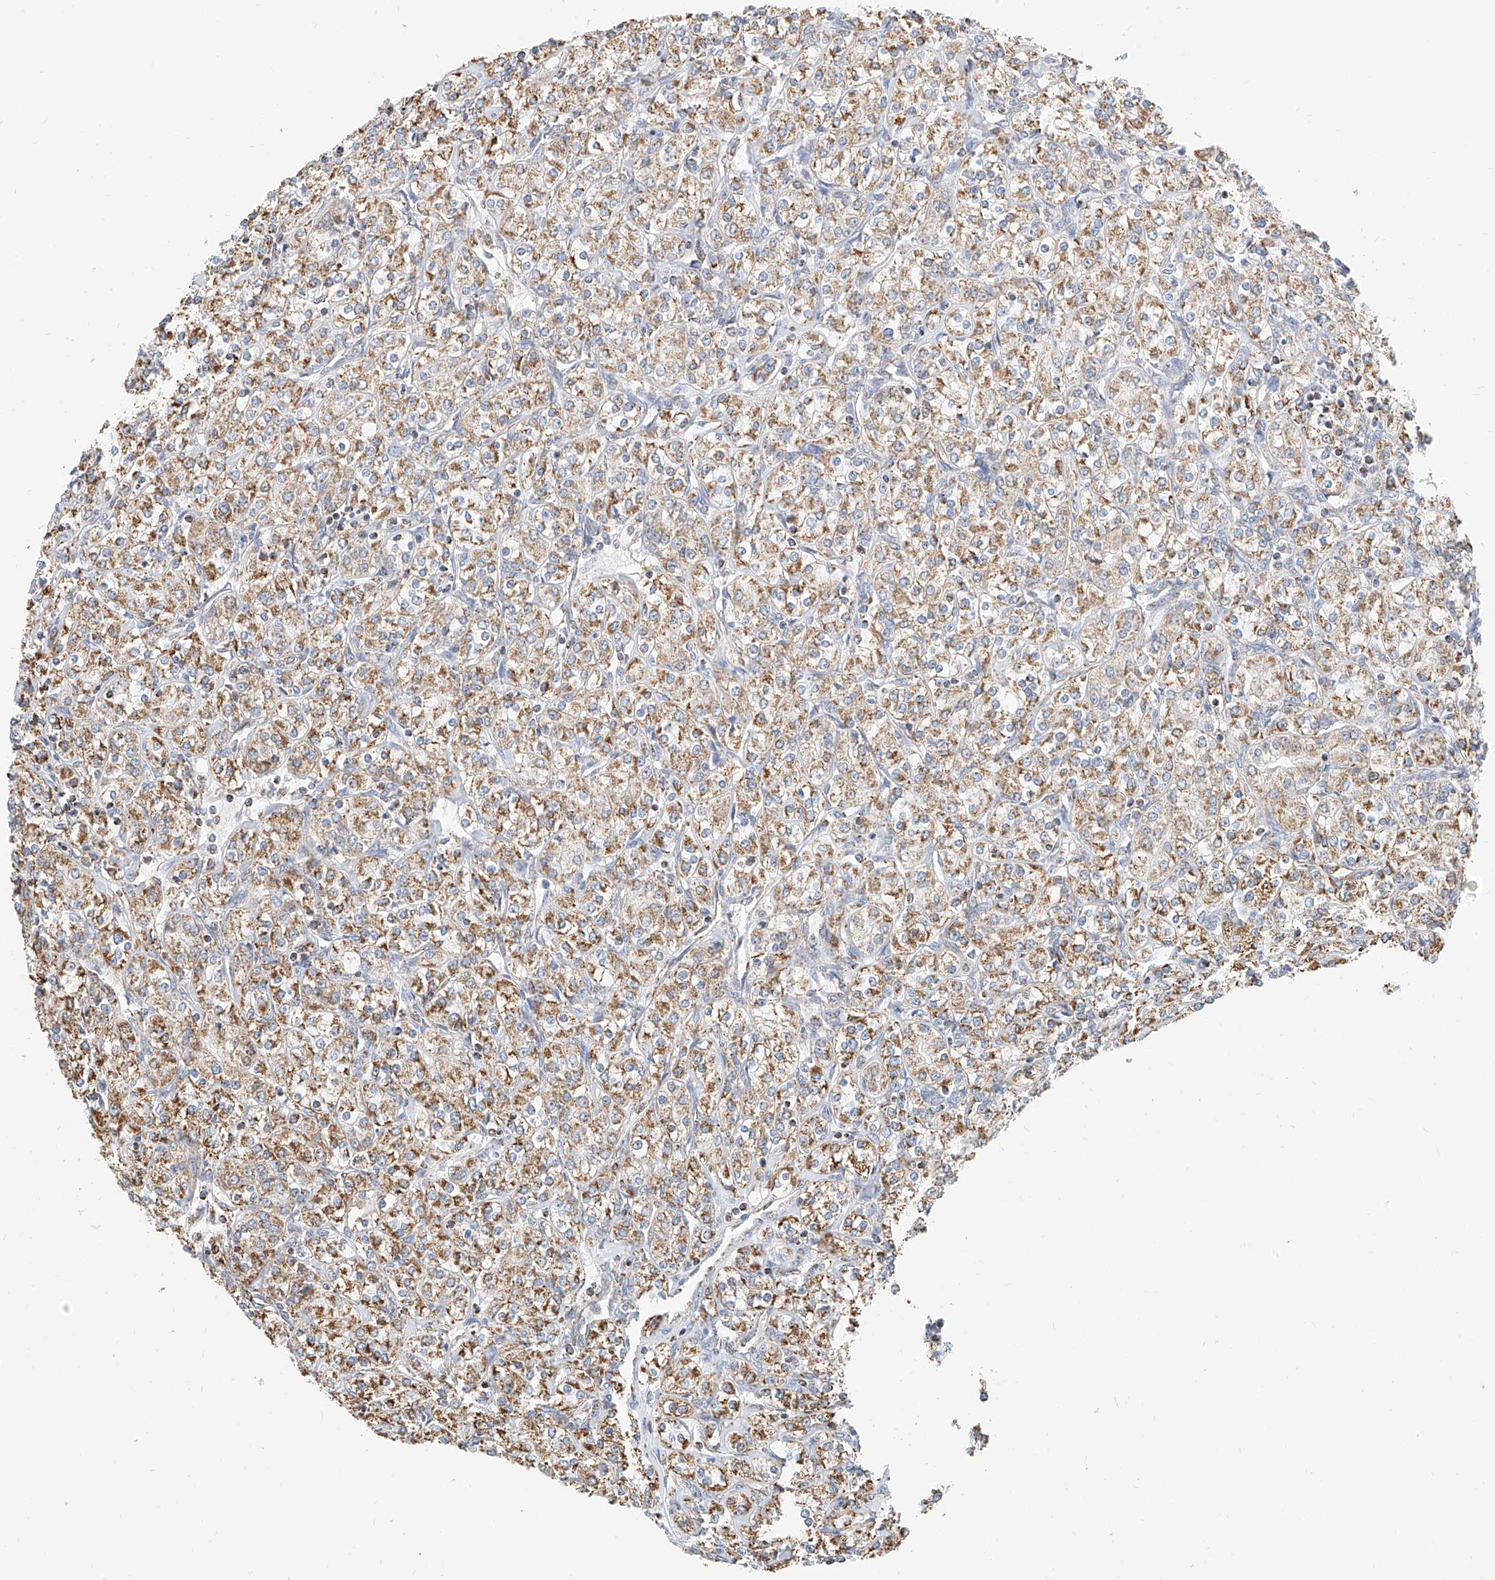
{"staining": {"intensity": "moderate", "quantity": ">75%", "location": "cytoplasmic/membranous"}, "tissue": "renal cancer", "cell_type": "Tumor cells", "image_type": "cancer", "snomed": [{"axis": "morphology", "description": "Adenocarcinoma, NOS"}, {"axis": "topography", "description": "Kidney"}], "caption": "Human renal cancer (adenocarcinoma) stained for a protein (brown) exhibits moderate cytoplasmic/membranous positive positivity in approximately >75% of tumor cells.", "gene": "NALCN", "patient": {"sex": "male", "age": 77}}